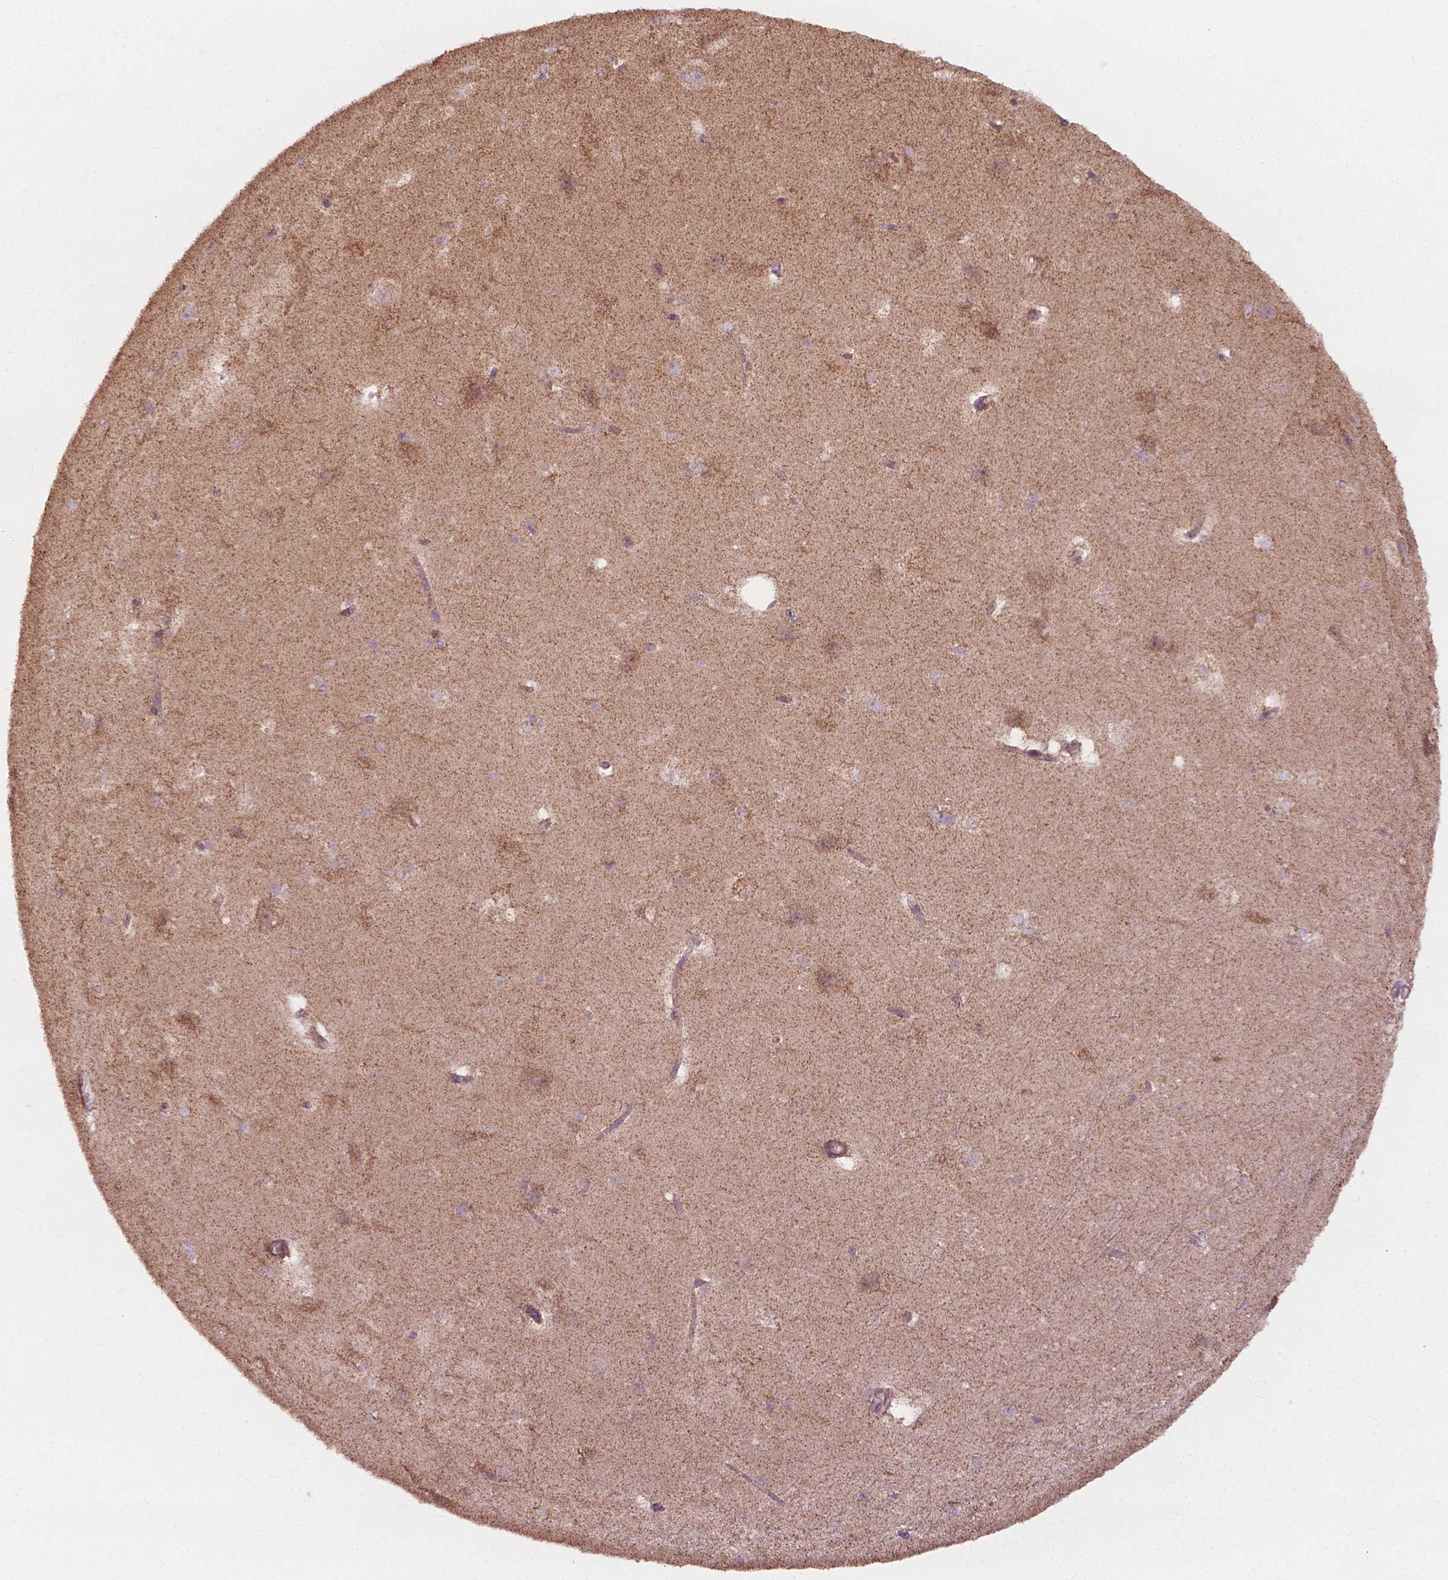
{"staining": {"intensity": "negative", "quantity": "none", "location": "none"}, "tissue": "hippocampus", "cell_type": "Glial cells", "image_type": "normal", "snomed": [{"axis": "morphology", "description": "Normal tissue, NOS"}, {"axis": "topography", "description": "Cerebral cortex"}, {"axis": "topography", "description": "Hippocampus"}], "caption": "Glial cells show no significant protein staining in unremarkable hippocampus.", "gene": "NDUFA10", "patient": {"sex": "female", "age": 19}}